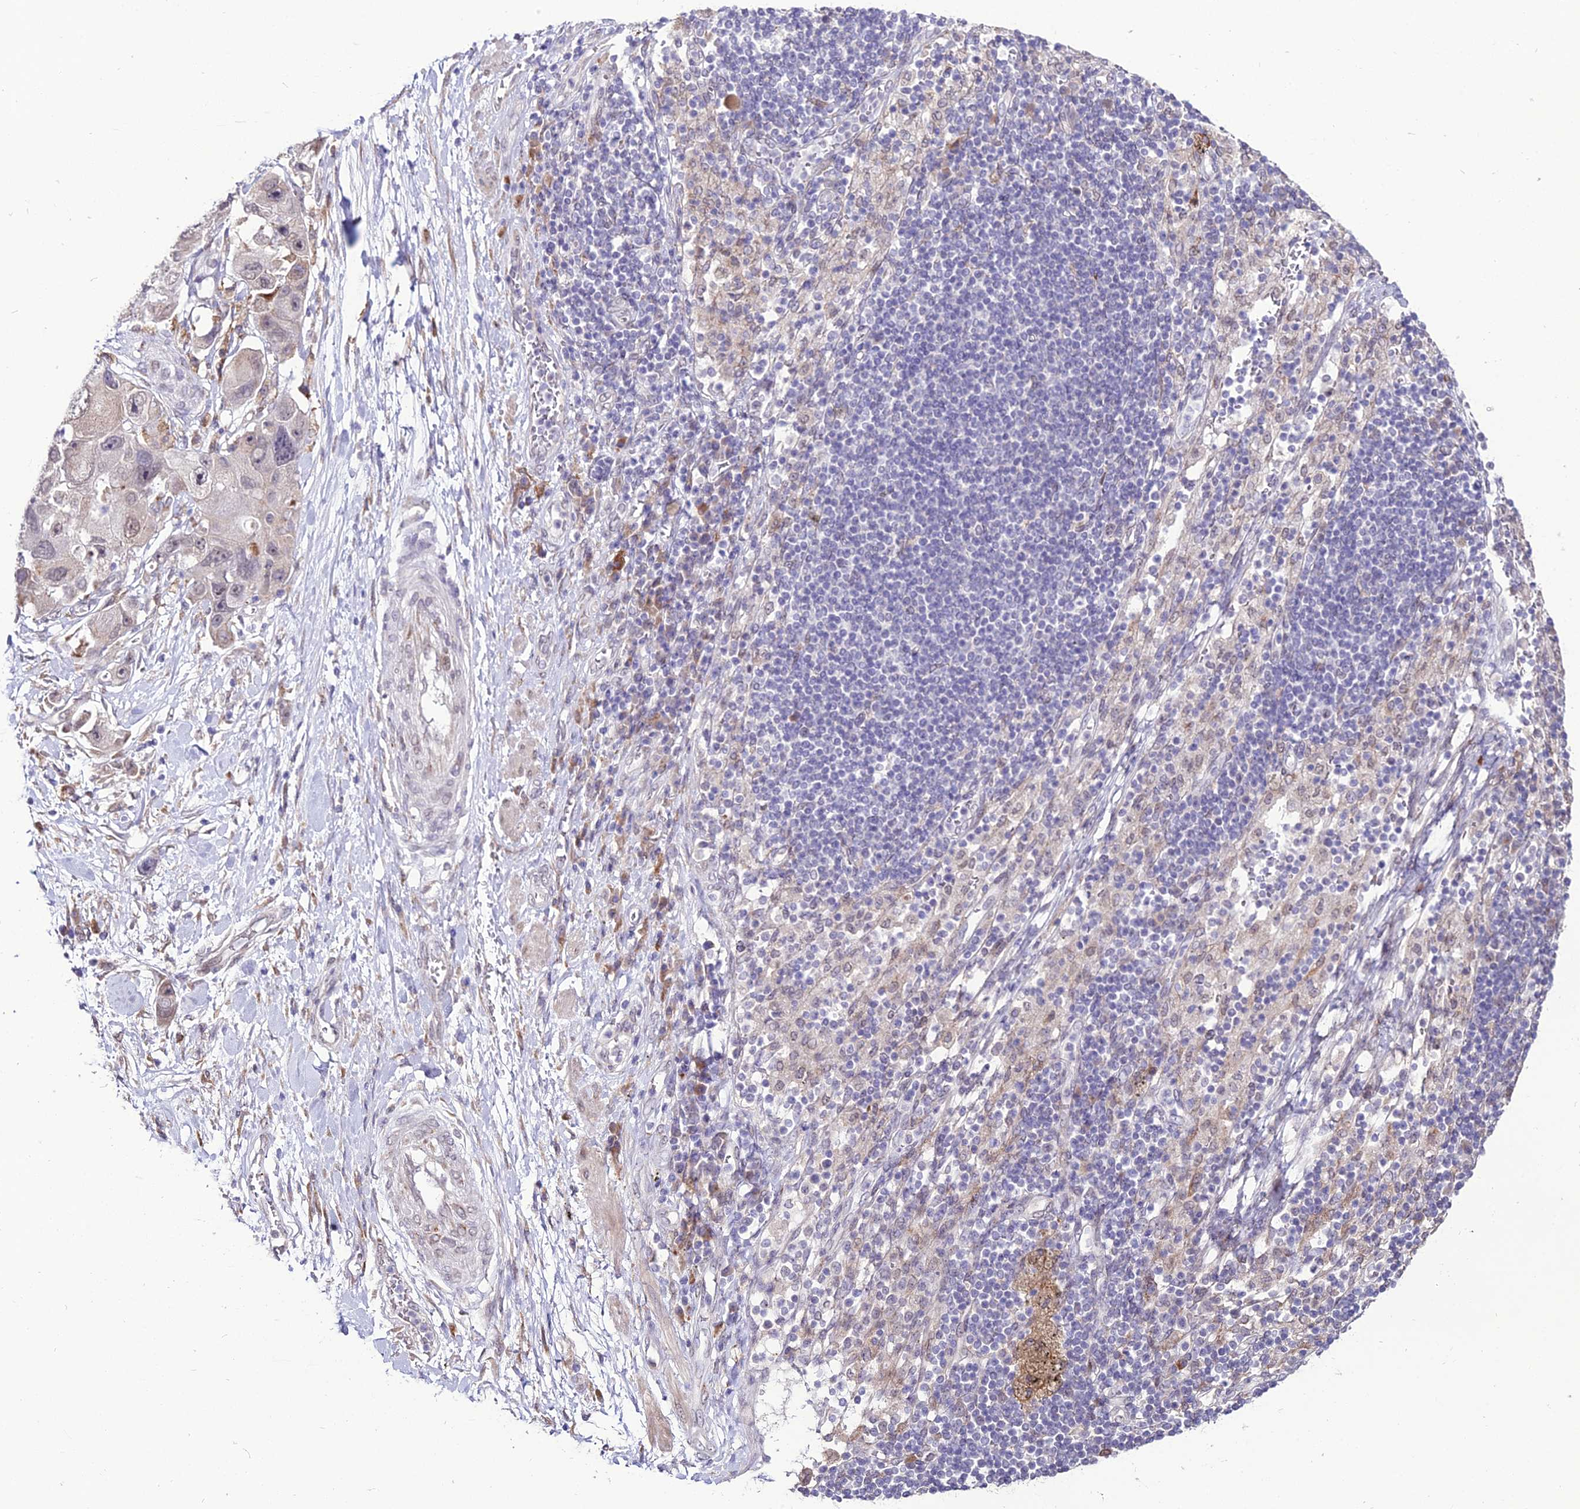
{"staining": {"intensity": "moderate", "quantity": "<25%", "location": "cytoplasmic/membranous"}, "tissue": "lung cancer", "cell_type": "Tumor cells", "image_type": "cancer", "snomed": [{"axis": "morphology", "description": "Adenocarcinoma, NOS"}, {"axis": "topography", "description": "Lung"}], "caption": "This is a micrograph of immunohistochemistry (IHC) staining of lung cancer (adenocarcinoma), which shows moderate positivity in the cytoplasmic/membranous of tumor cells.", "gene": "TROAP", "patient": {"sex": "female", "age": 54}}